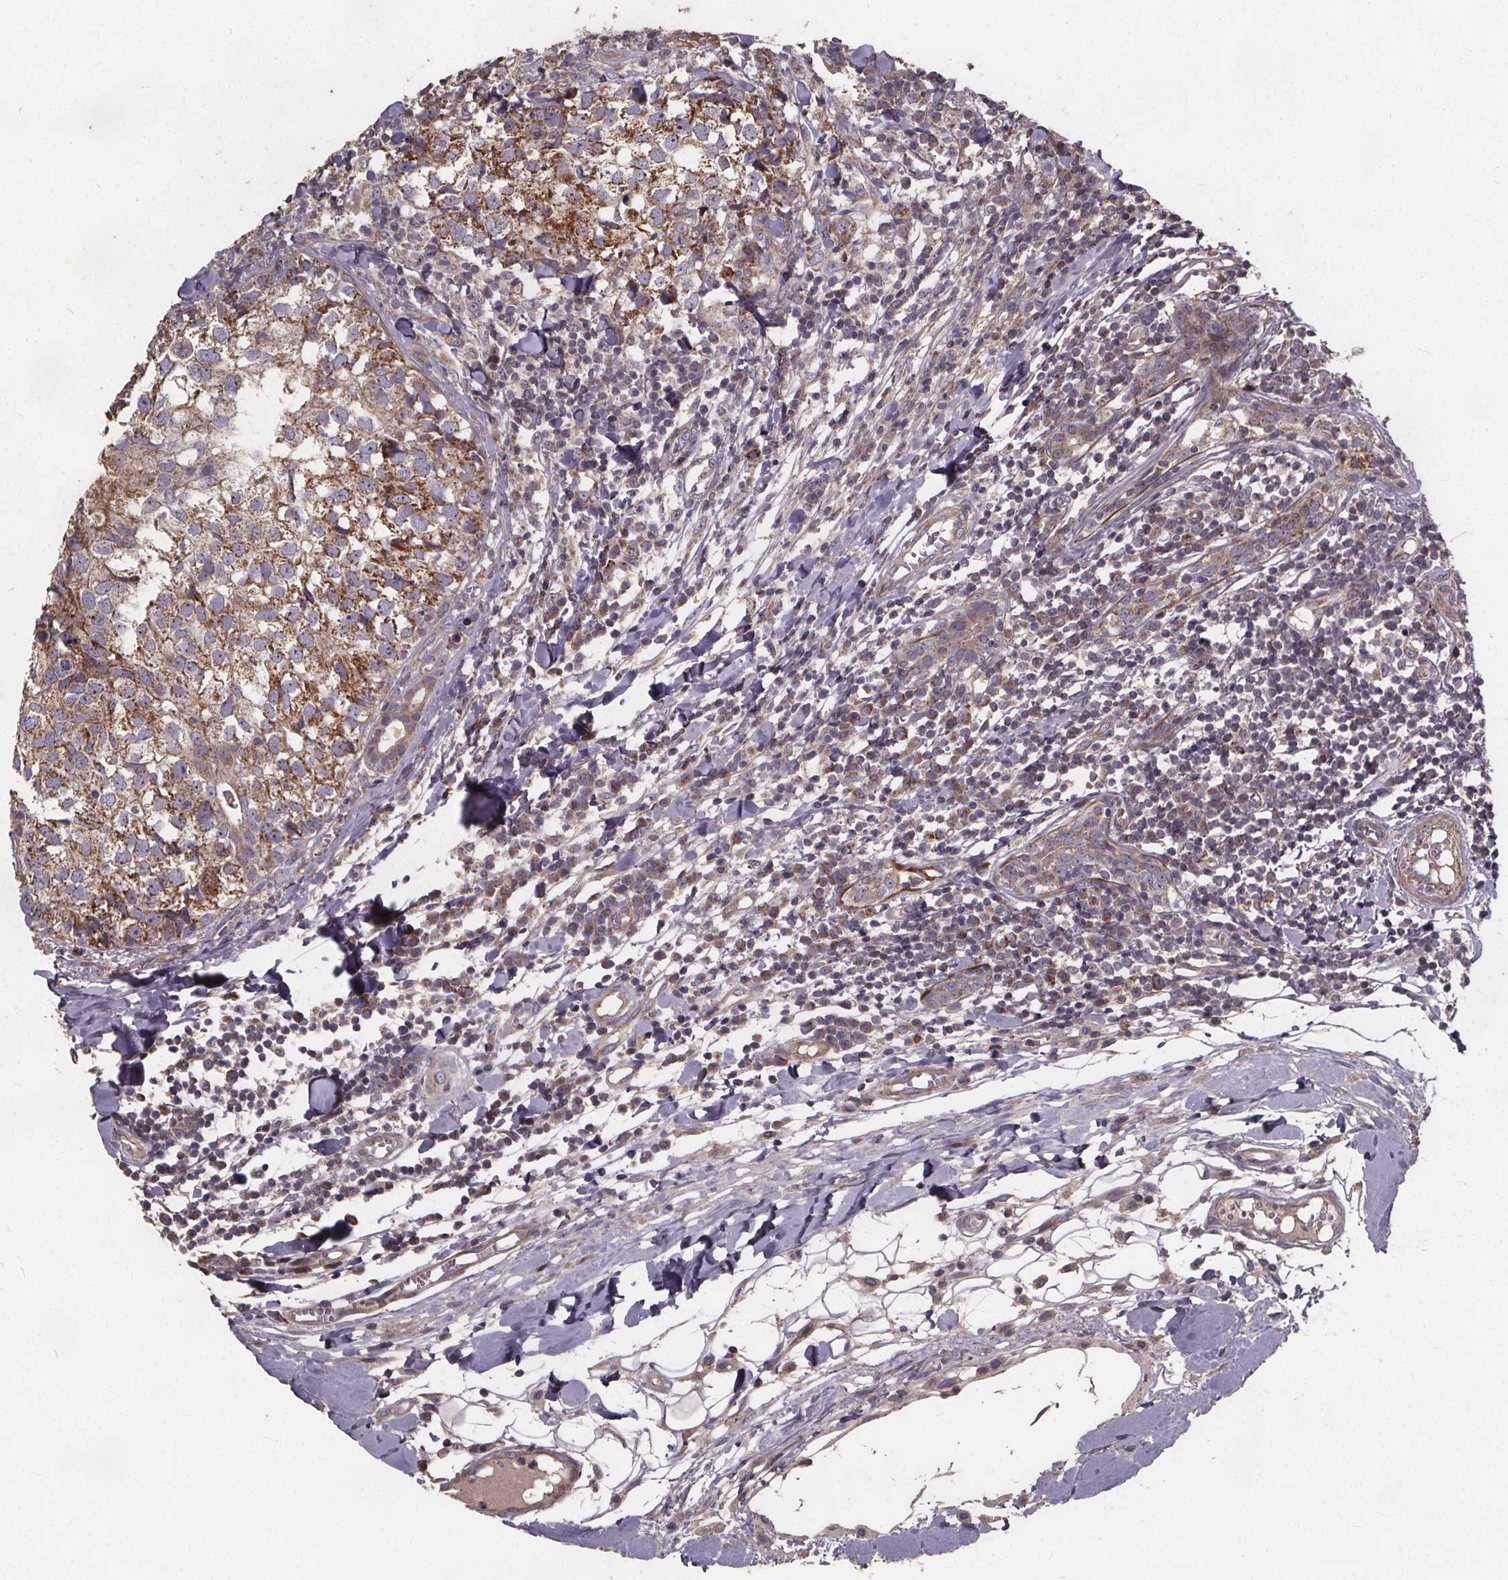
{"staining": {"intensity": "moderate", "quantity": ">75%", "location": "cytoplasmic/membranous"}, "tissue": "breast cancer", "cell_type": "Tumor cells", "image_type": "cancer", "snomed": [{"axis": "morphology", "description": "Duct carcinoma"}, {"axis": "topography", "description": "Breast"}], "caption": "Breast intraductal carcinoma was stained to show a protein in brown. There is medium levels of moderate cytoplasmic/membranous staining in about >75% of tumor cells.", "gene": "YME1L1", "patient": {"sex": "female", "age": 30}}